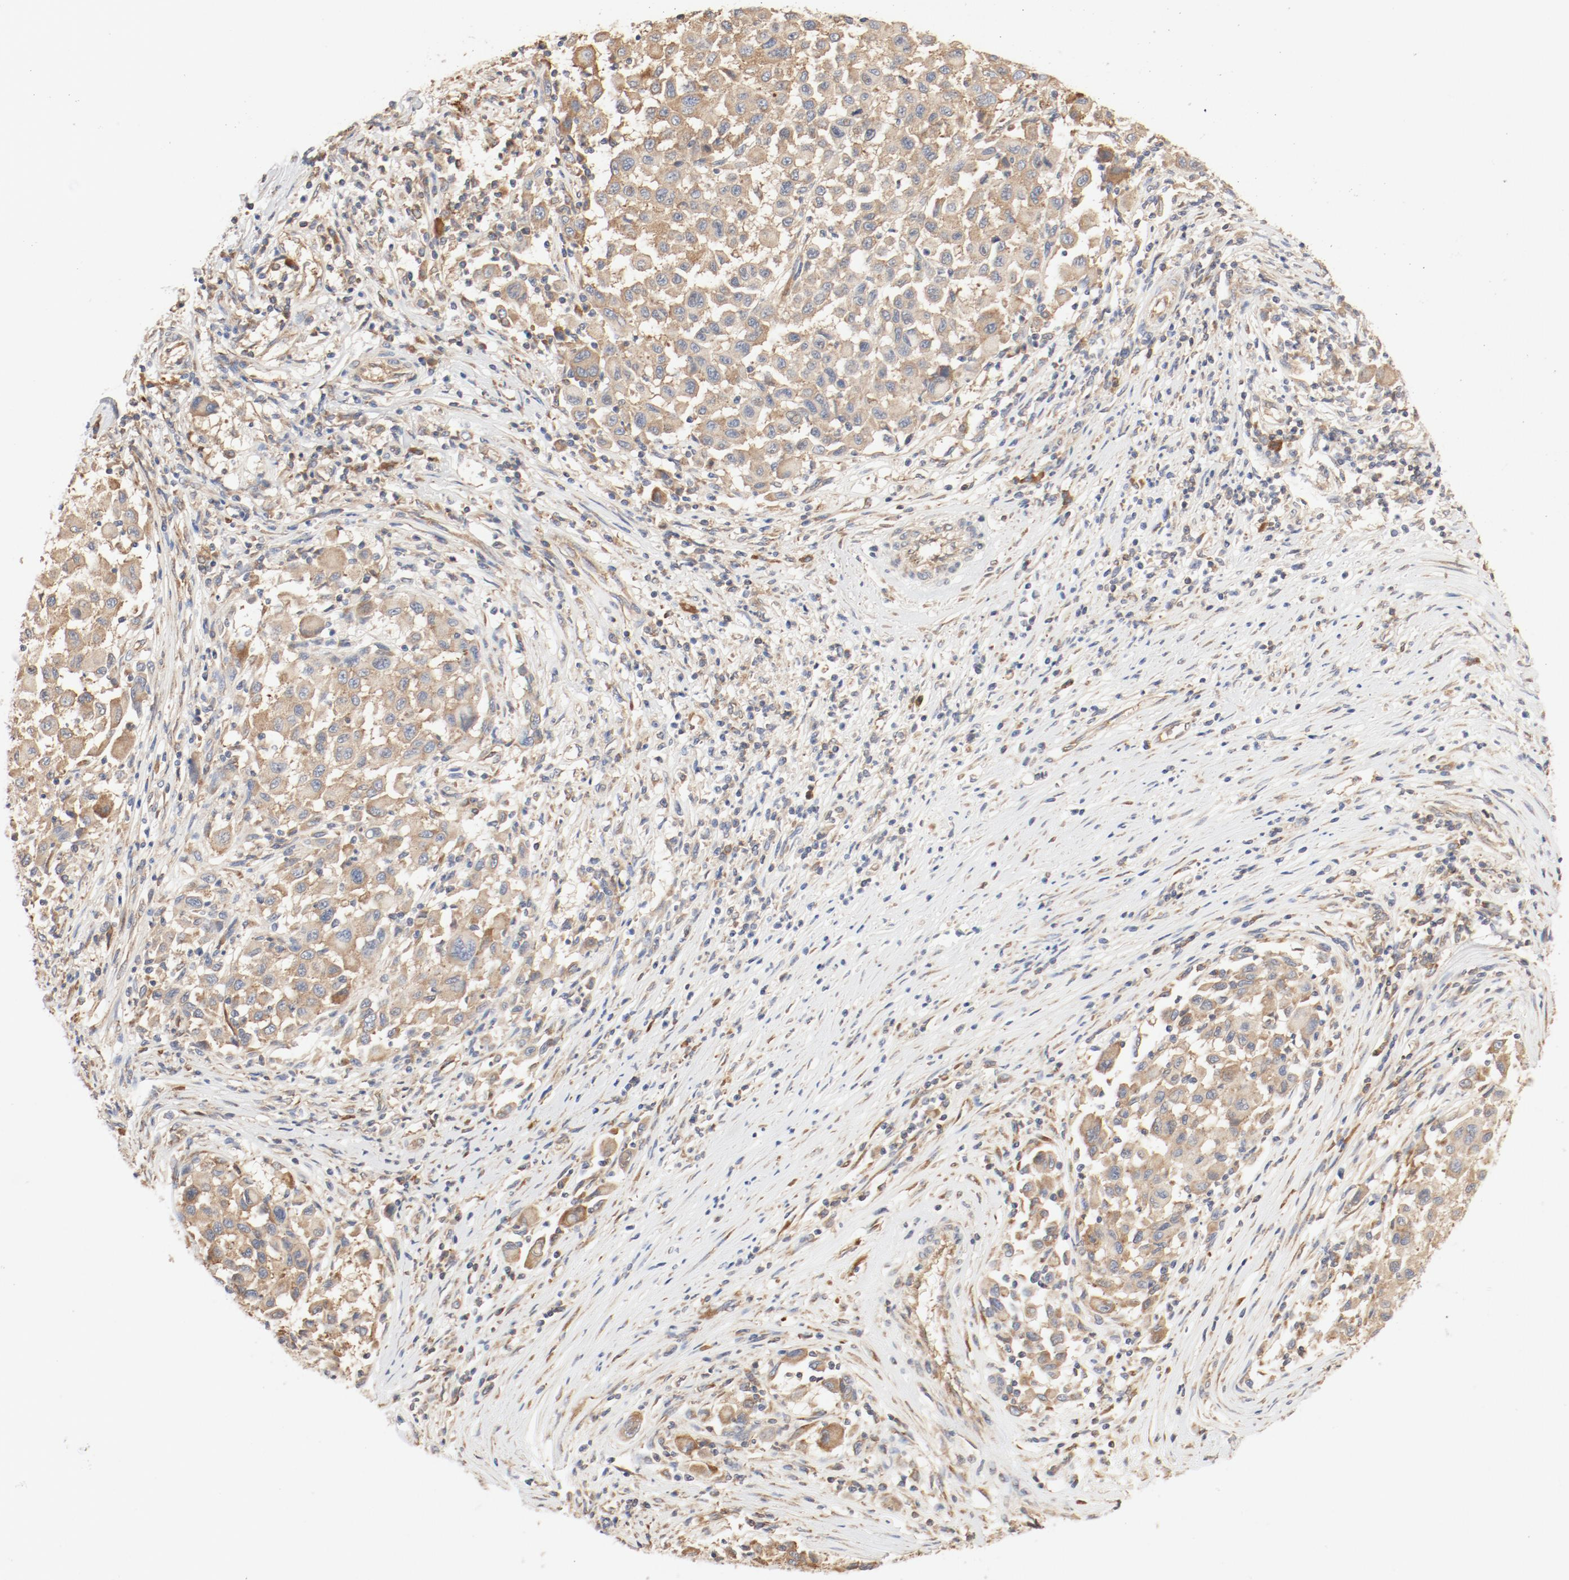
{"staining": {"intensity": "moderate", "quantity": ">75%", "location": "cytoplasmic/membranous"}, "tissue": "melanoma", "cell_type": "Tumor cells", "image_type": "cancer", "snomed": [{"axis": "morphology", "description": "Malignant melanoma, Metastatic site"}, {"axis": "topography", "description": "Lymph node"}], "caption": "Human malignant melanoma (metastatic site) stained with a brown dye displays moderate cytoplasmic/membranous positive expression in about >75% of tumor cells.", "gene": "RPS6", "patient": {"sex": "male", "age": 61}}